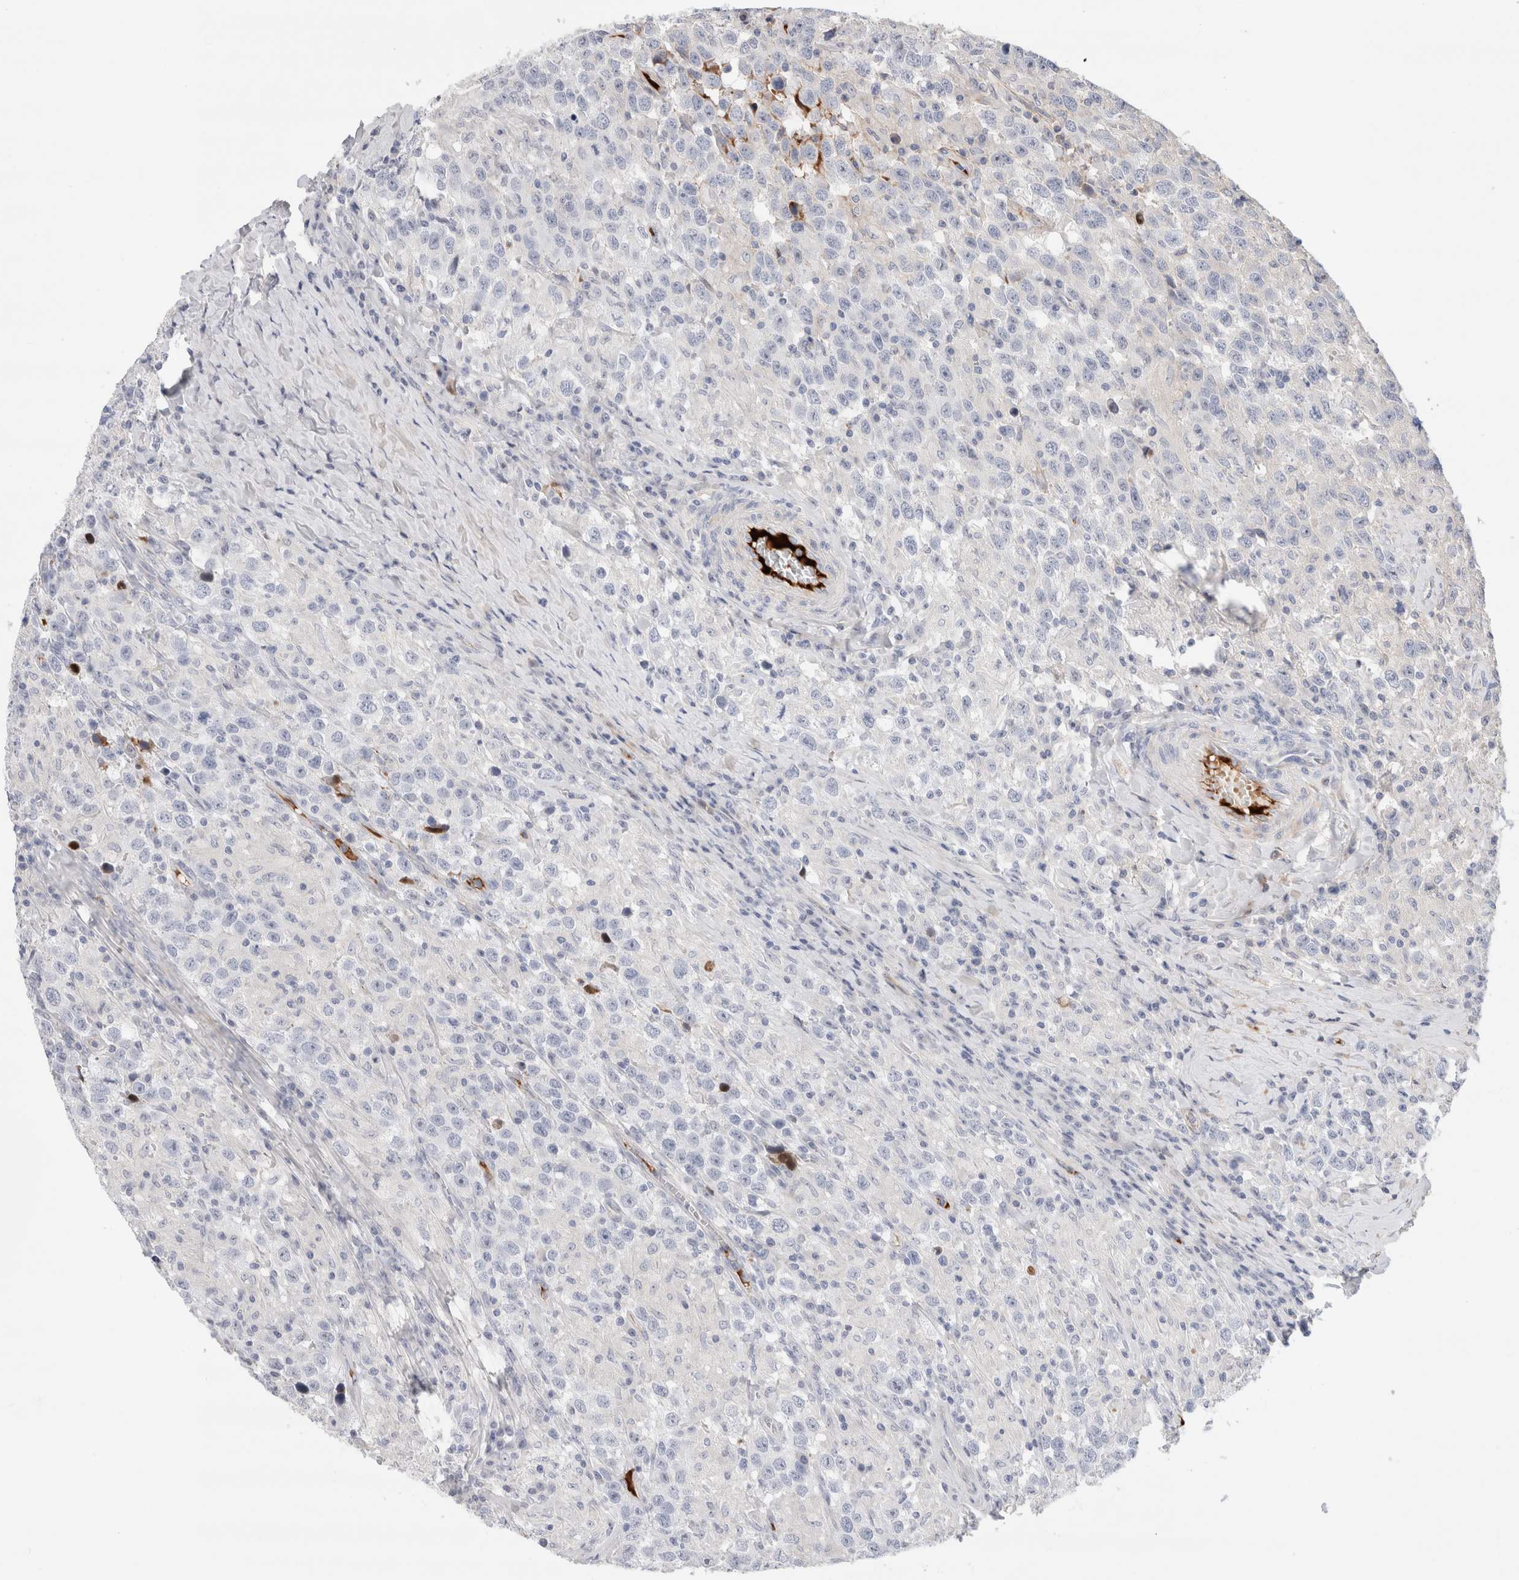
{"staining": {"intensity": "negative", "quantity": "none", "location": "none"}, "tissue": "testis cancer", "cell_type": "Tumor cells", "image_type": "cancer", "snomed": [{"axis": "morphology", "description": "Seminoma, NOS"}, {"axis": "topography", "description": "Testis"}], "caption": "Immunohistochemistry (IHC) photomicrograph of human testis cancer (seminoma) stained for a protein (brown), which displays no staining in tumor cells.", "gene": "ECHDC2", "patient": {"sex": "male", "age": 41}}